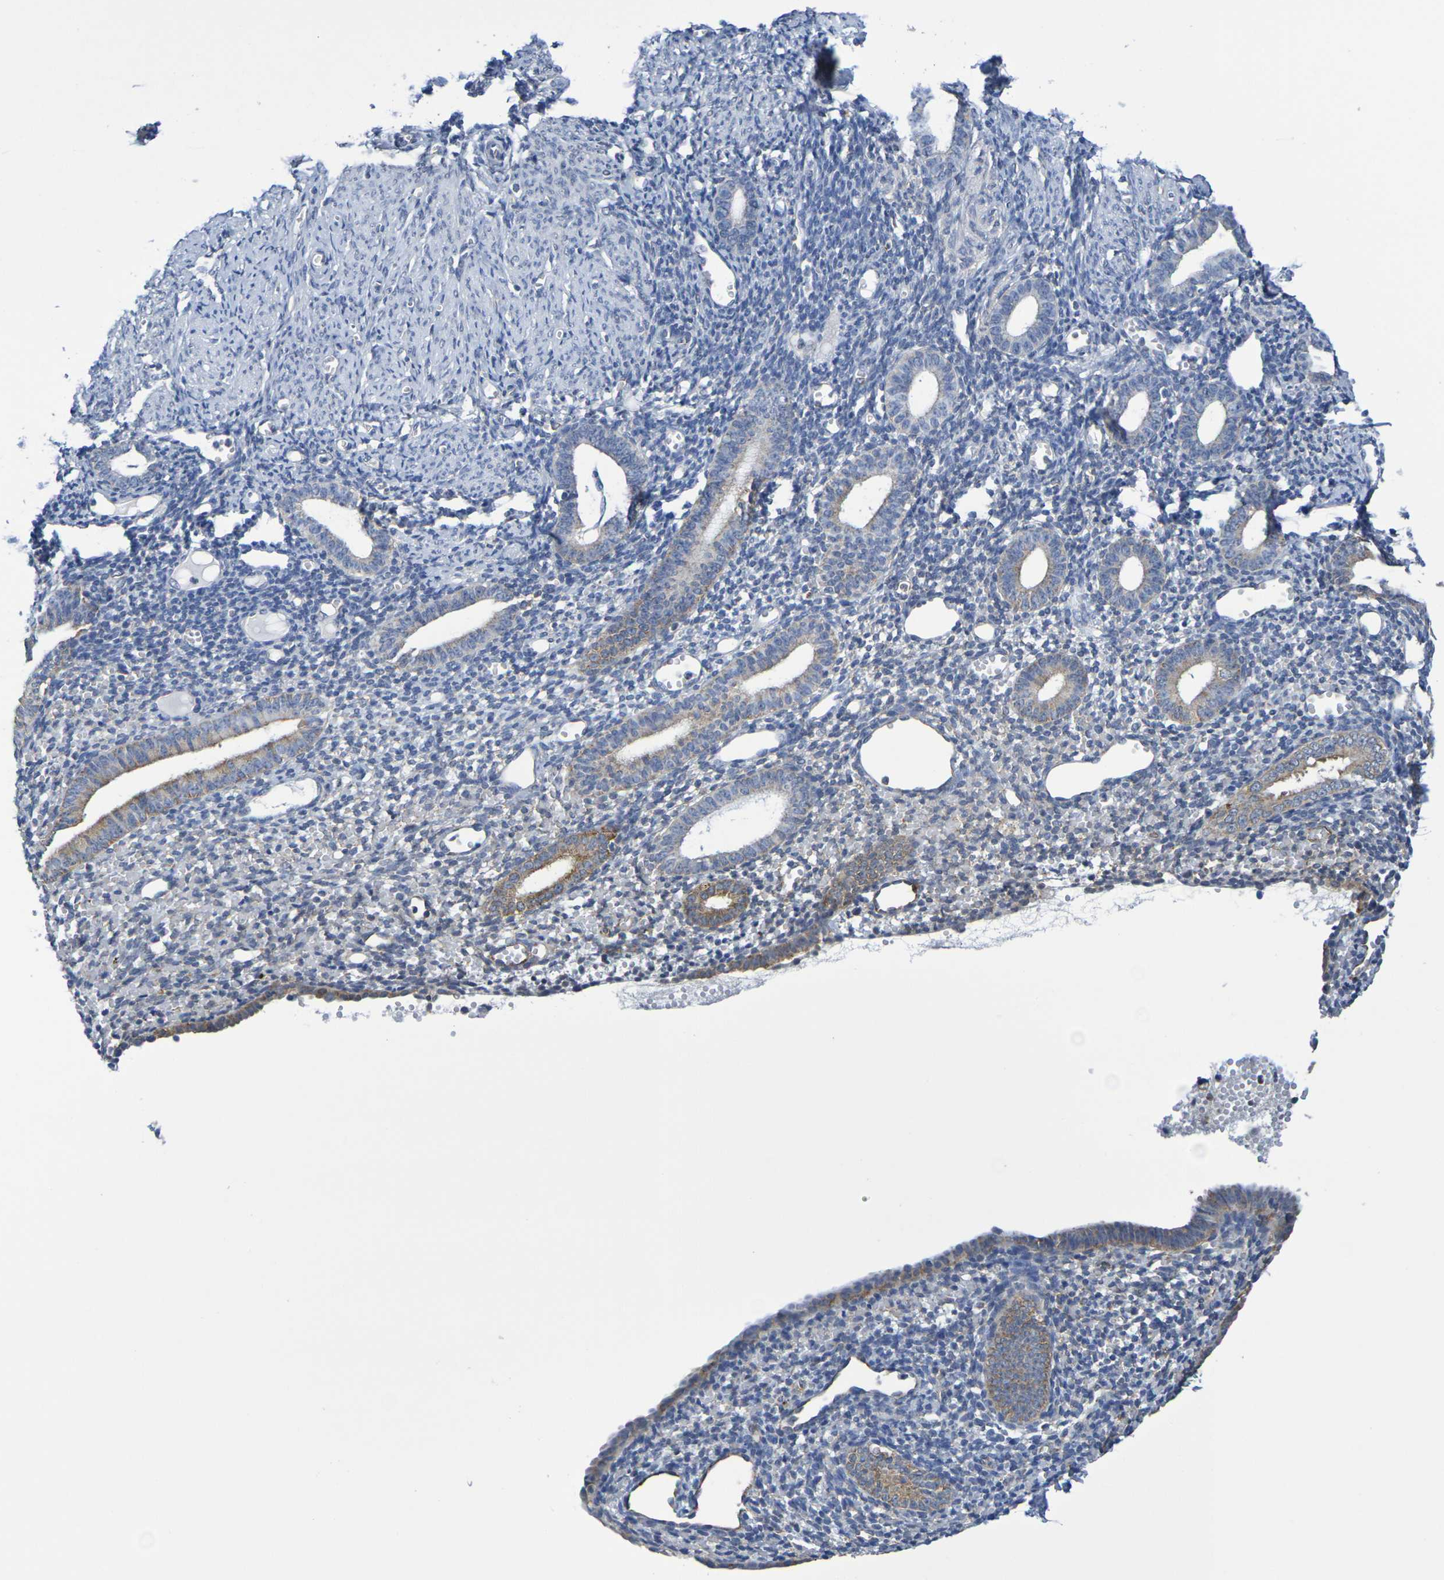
{"staining": {"intensity": "negative", "quantity": "none", "location": "none"}, "tissue": "endometrium", "cell_type": "Cells in endometrial stroma", "image_type": "normal", "snomed": [{"axis": "morphology", "description": "Normal tissue, NOS"}, {"axis": "topography", "description": "Endometrium"}], "caption": "This is an IHC photomicrograph of normal human endometrium. There is no positivity in cells in endometrial stroma.", "gene": "CHRNB1", "patient": {"sex": "female", "age": 50}}